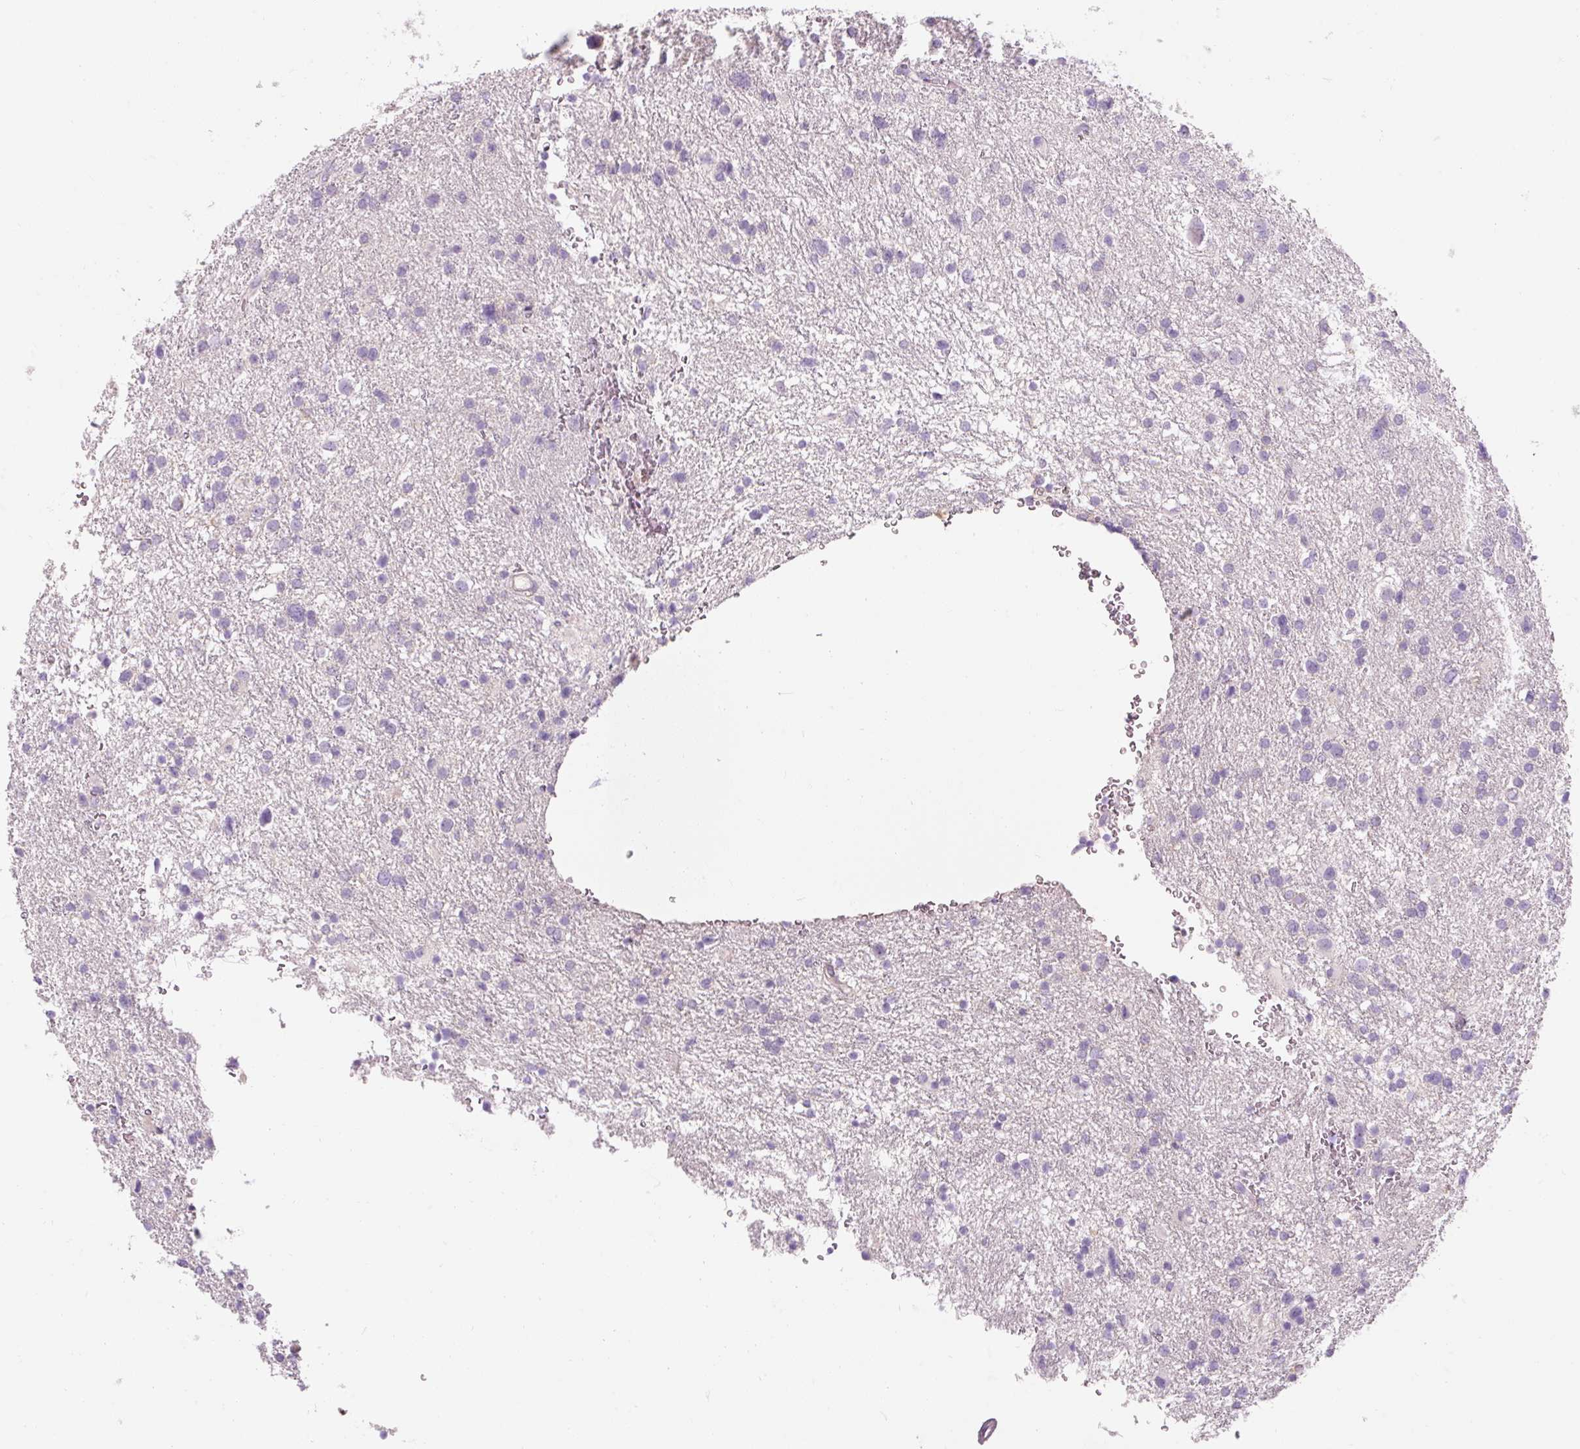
{"staining": {"intensity": "negative", "quantity": "none", "location": "none"}, "tissue": "glioma", "cell_type": "Tumor cells", "image_type": "cancer", "snomed": [{"axis": "morphology", "description": "Glioma, malignant, Low grade"}, {"axis": "topography", "description": "Brain"}], "caption": "This is an immunohistochemistry (IHC) histopathology image of malignant glioma (low-grade). There is no expression in tumor cells.", "gene": "TIGD2", "patient": {"sex": "female", "age": 32}}